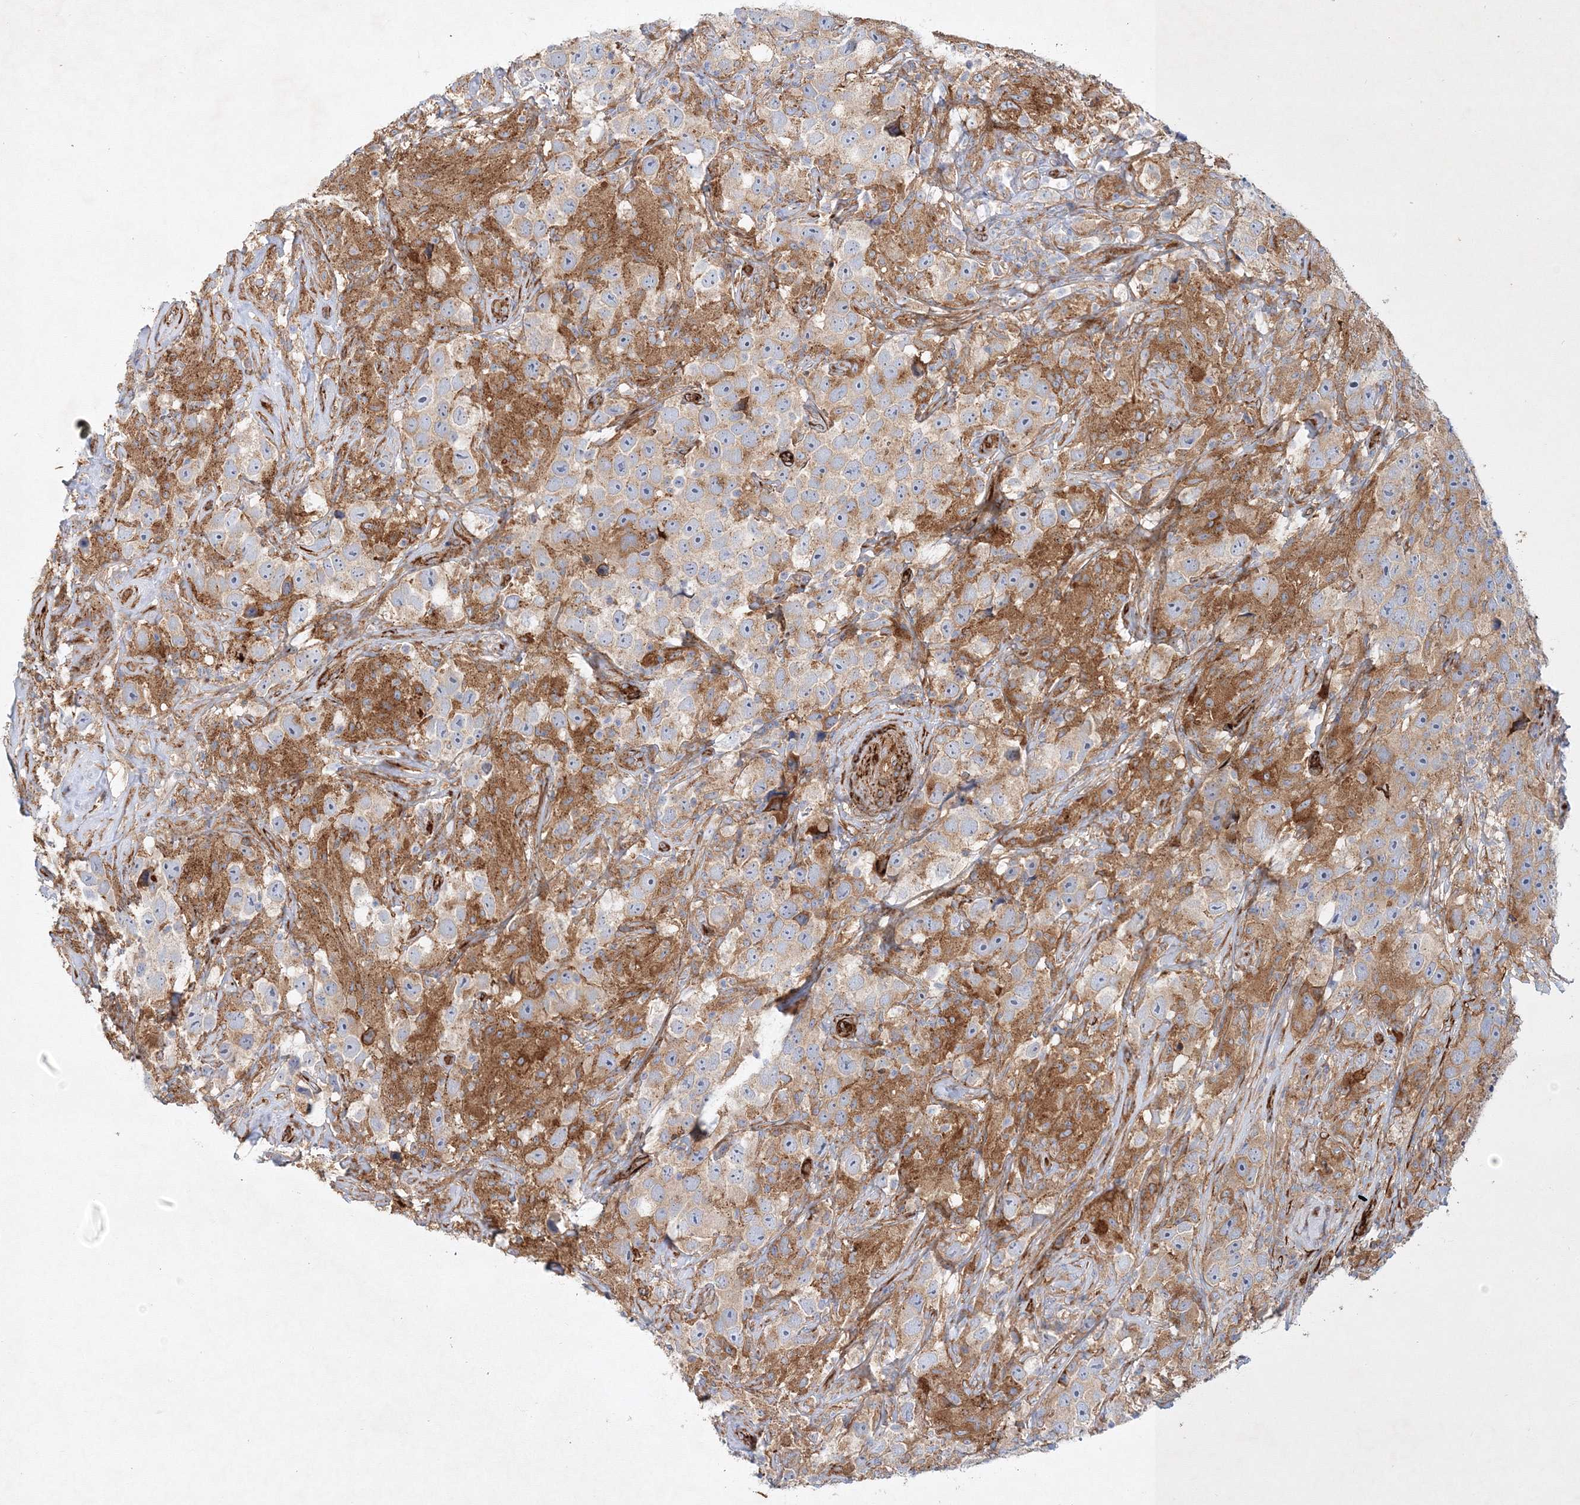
{"staining": {"intensity": "moderate", "quantity": "25%-75%", "location": "cytoplasmic/membranous"}, "tissue": "testis cancer", "cell_type": "Tumor cells", "image_type": "cancer", "snomed": [{"axis": "morphology", "description": "Seminoma, NOS"}, {"axis": "topography", "description": "Testis"}], "caption": "Protein expression analysis of human testis cancer (seminoma) reveals moderate cytoplasmic/membranous expression in about 25%-75% of tumor cells.", "gene": "ZFYVE16", "patient": {"sex": "male", "age": 49}}